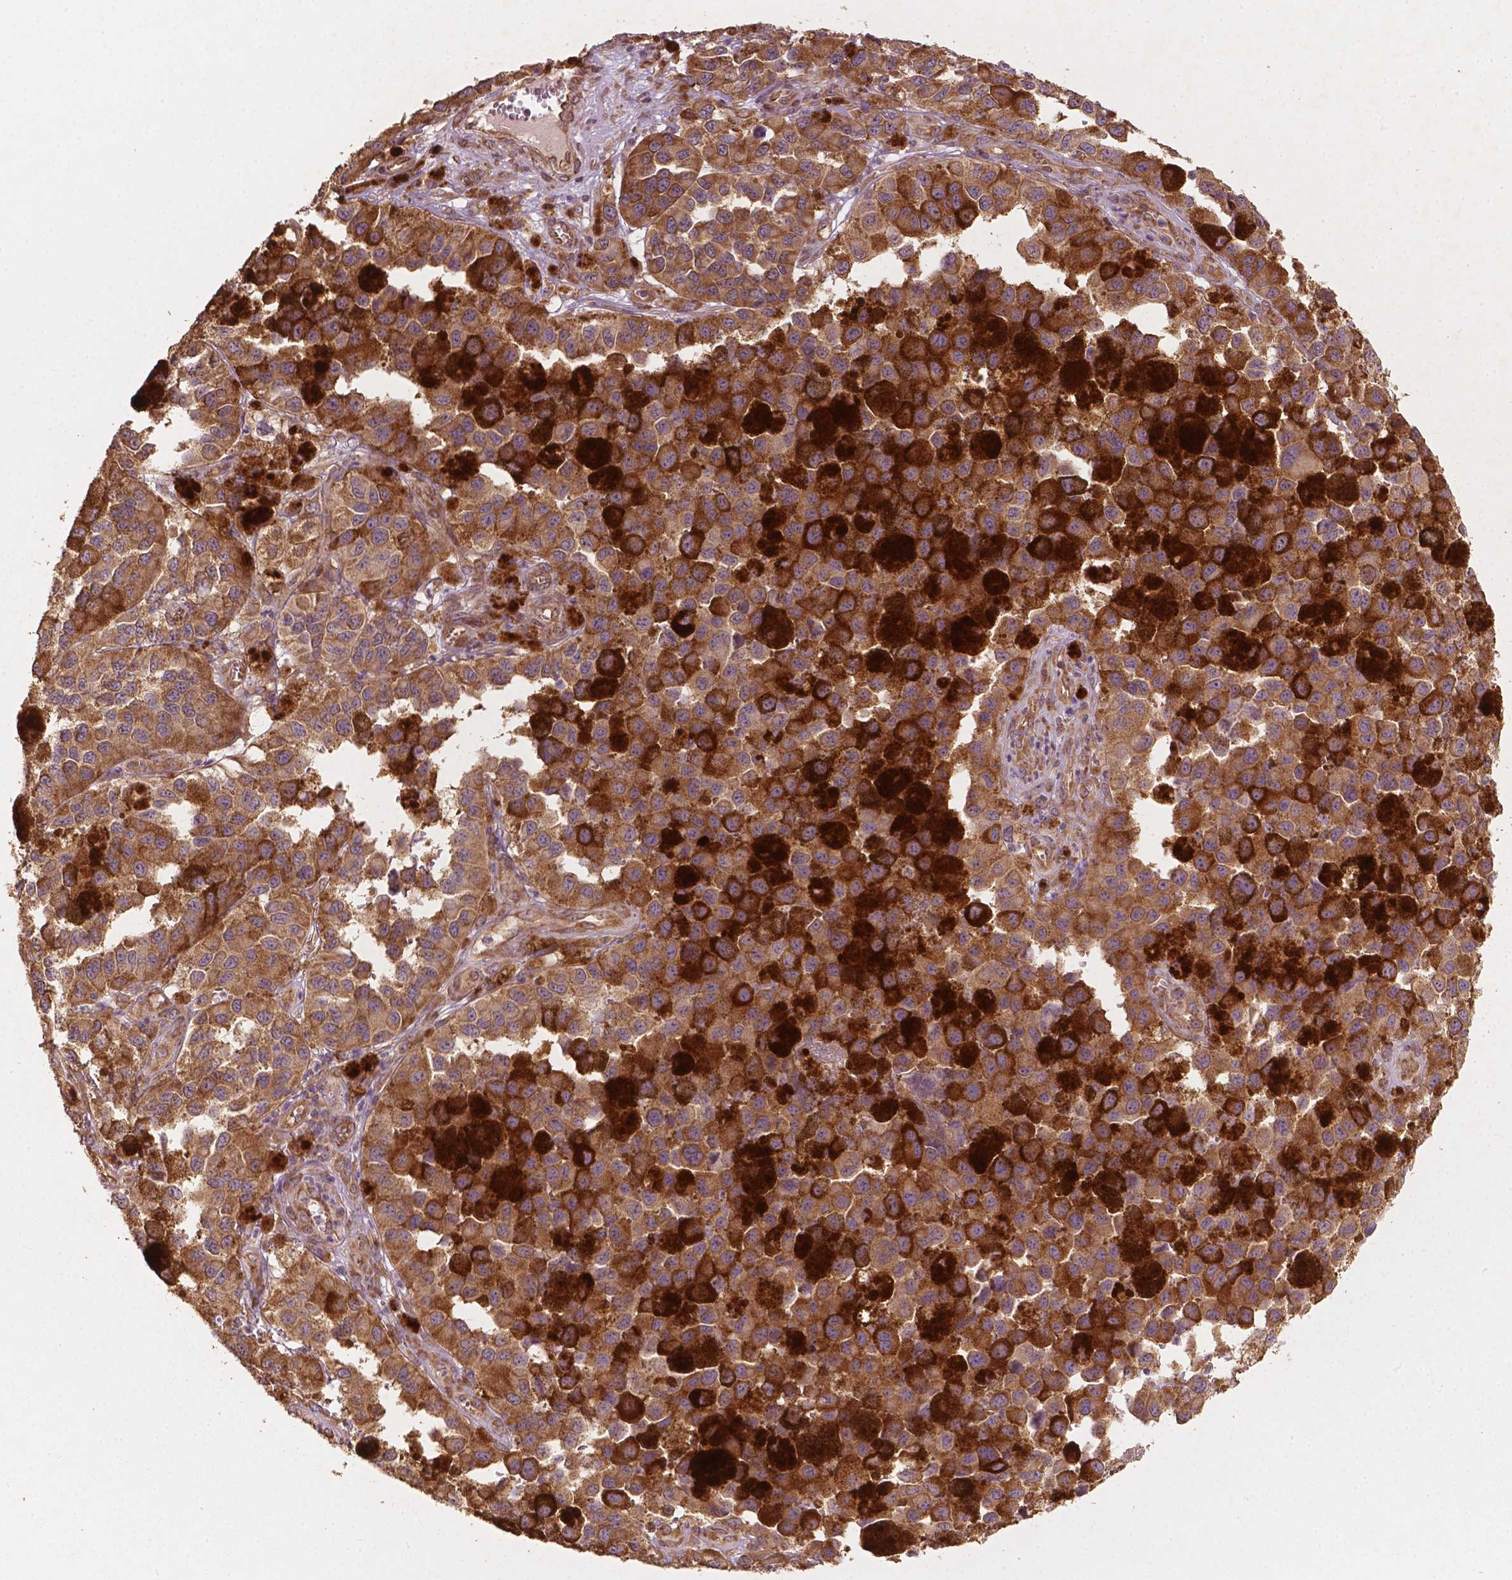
{"staining": {"intensity": "moderate", "quantity": ">75%", "location": "cytoplasmic/membranous"}, "tissue": "melanoma", "cell_type": "Tumor cells", "image_type": "cancer", "snomed": [{"axis": "morphology", "description": "Malignant melanoma, NOS"}, {"axis": "topography", "description": "Skin"}], "caption": "An IHC photomicrograph of neoplastic tissue is shown. Protein staining in brown highlights moderate cytoplasmic/membranous positivity in malignant melanoma within tumor cells.", "gene": "G3BP1", "patient": {"sex": "female", "age": 58}}